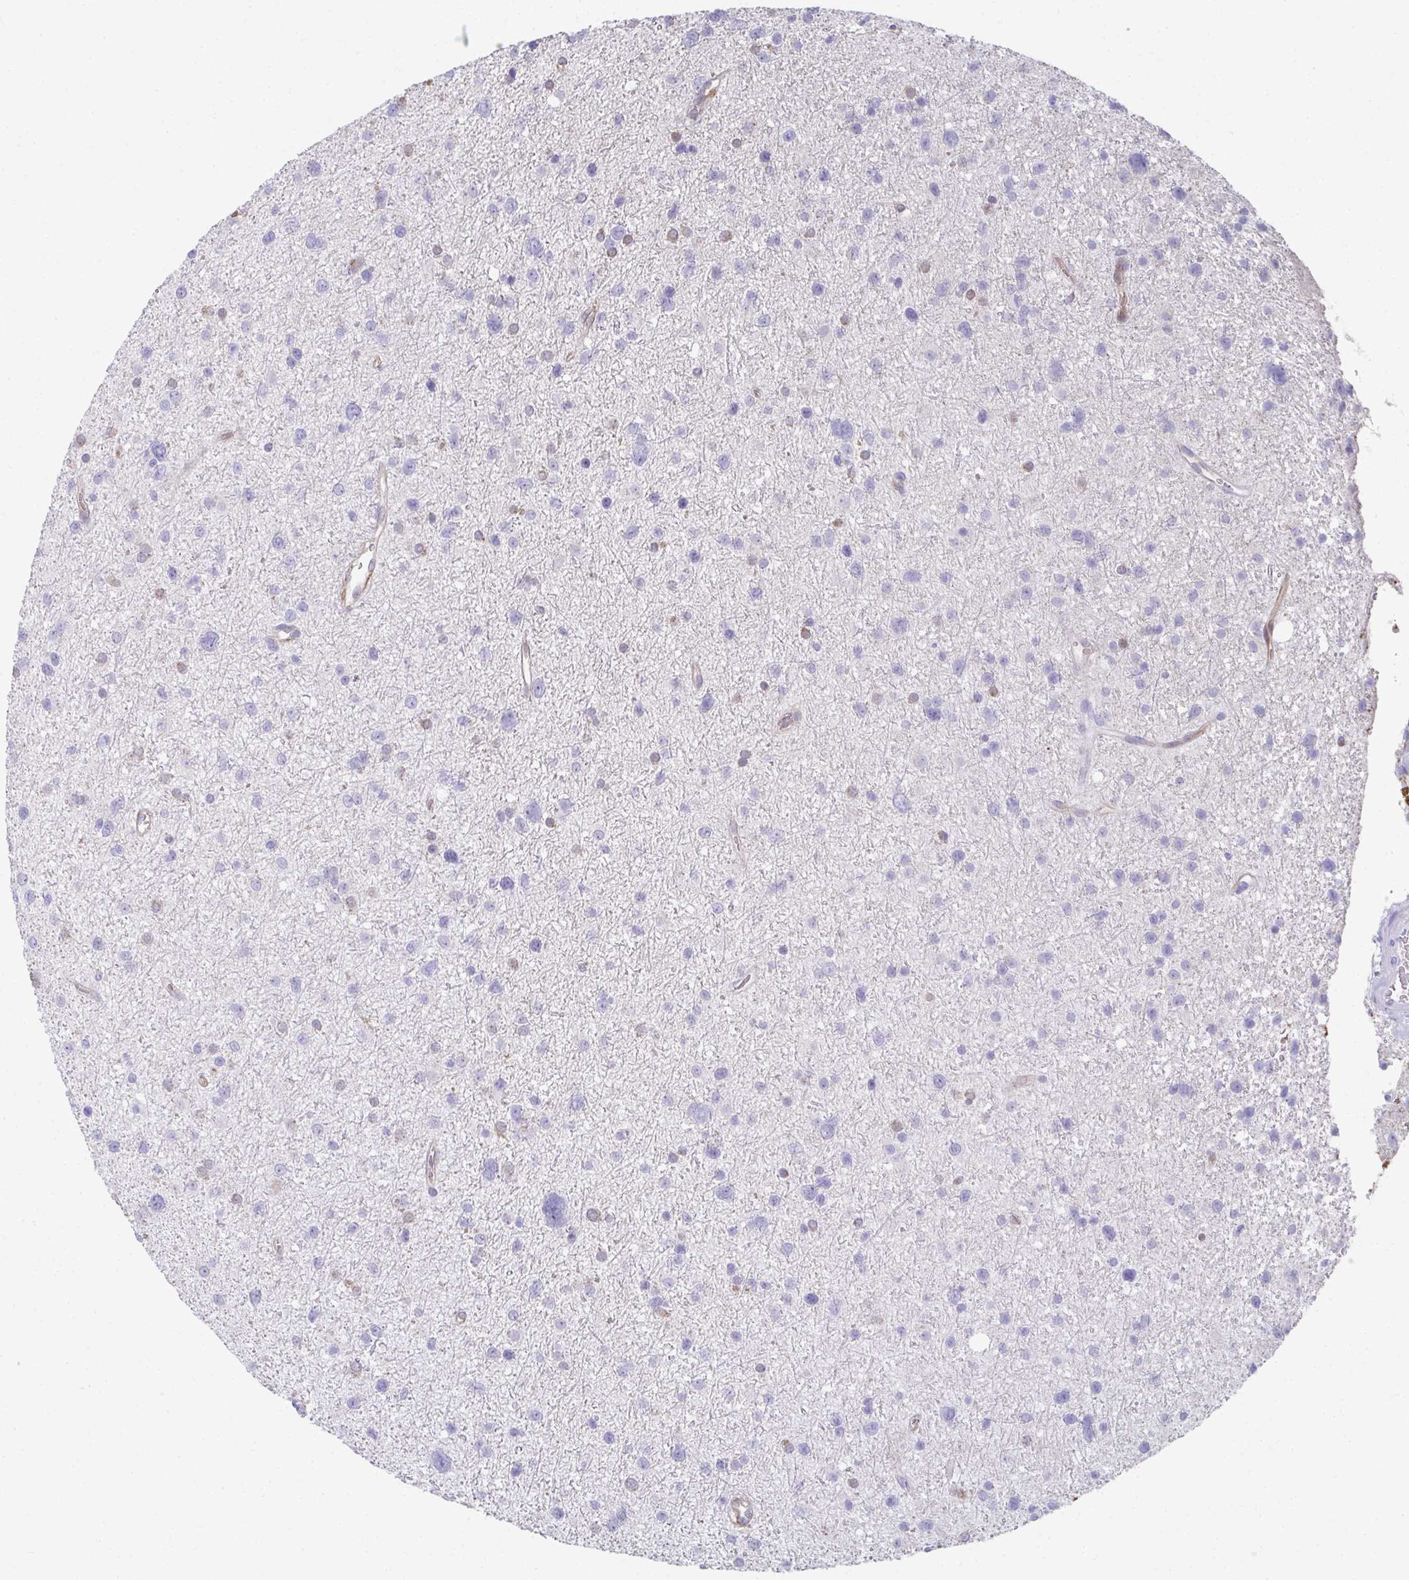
{"staining": {"intensity": "negative", "quantity": "none", "location": "none"}, "tissue": "glioma", "cell_type": "Tumor cells", "image_type": "cancer", "snomed": [{"axis": "morphology", "description": "Glioma, malignant, Low grade"}, {"axis": "topography", "description": "Brain"}], "caption": "High power microscopy photomicrograph of an IHC micrograph of malignant glioma (low-grade), revealing no significant expression in tumor cells.", "gene": "RBP1", "patient": {"sex": "female", "age": 55}}